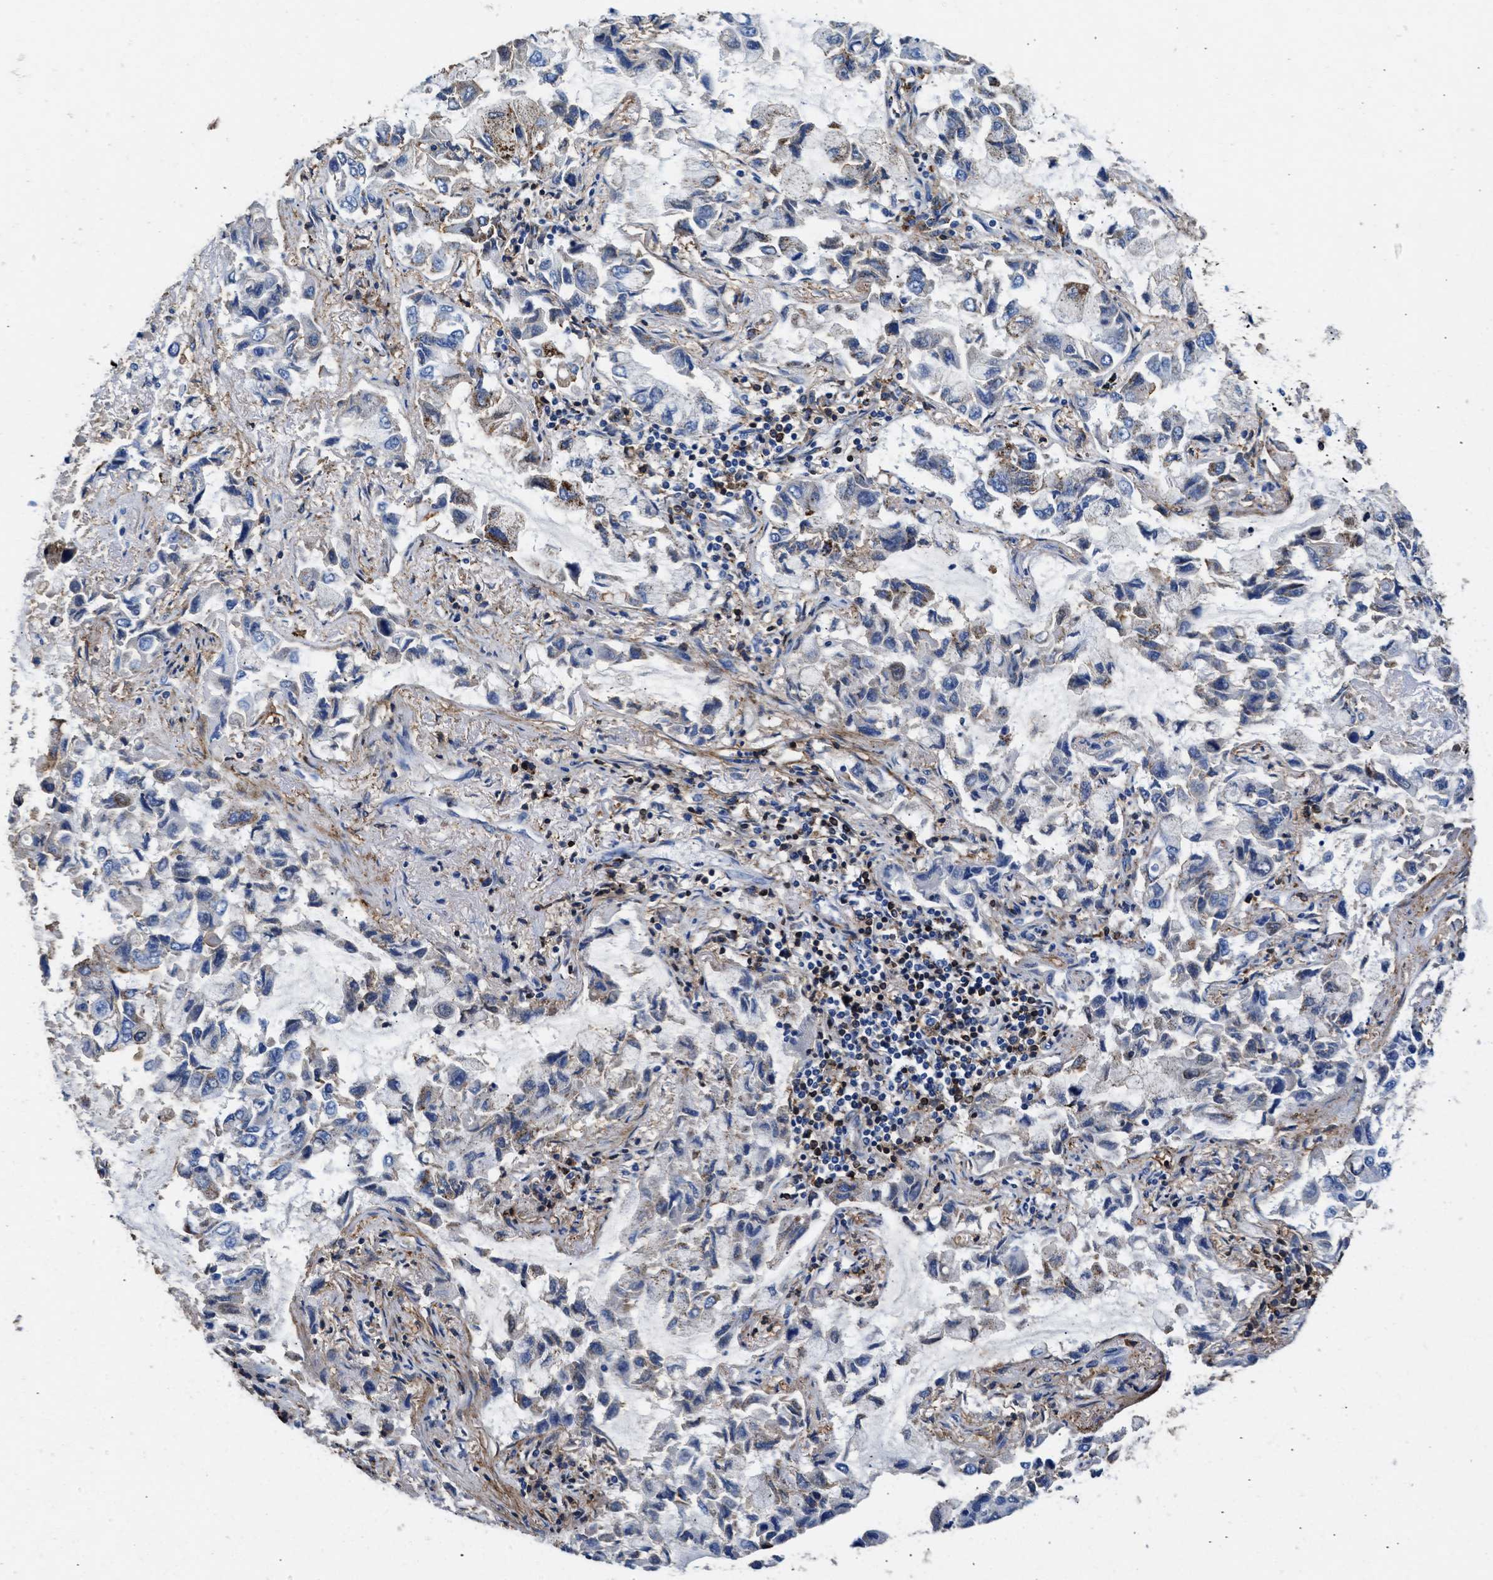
{"staining": {"intensity": "negative", "quantity": "none", "location": "none"}, "tissue": "lung cancer", "cell_type": "Tumor cells", "image_type": "cancer", "snomed": [{"axis": "morphology", "description": "Adenocarcinoma, NOS"}, {"axis": "topography", "description": "Lung"}], "caption": "This micrograph is of lung cancer (adenocarcinoma) stained with IHC to label a protein in brown with the nuclei are counter-stained blue. There is no staining in tumor cells.", "gene": "KCNQ4", "patient": {"sex": "male", "age": 64}}